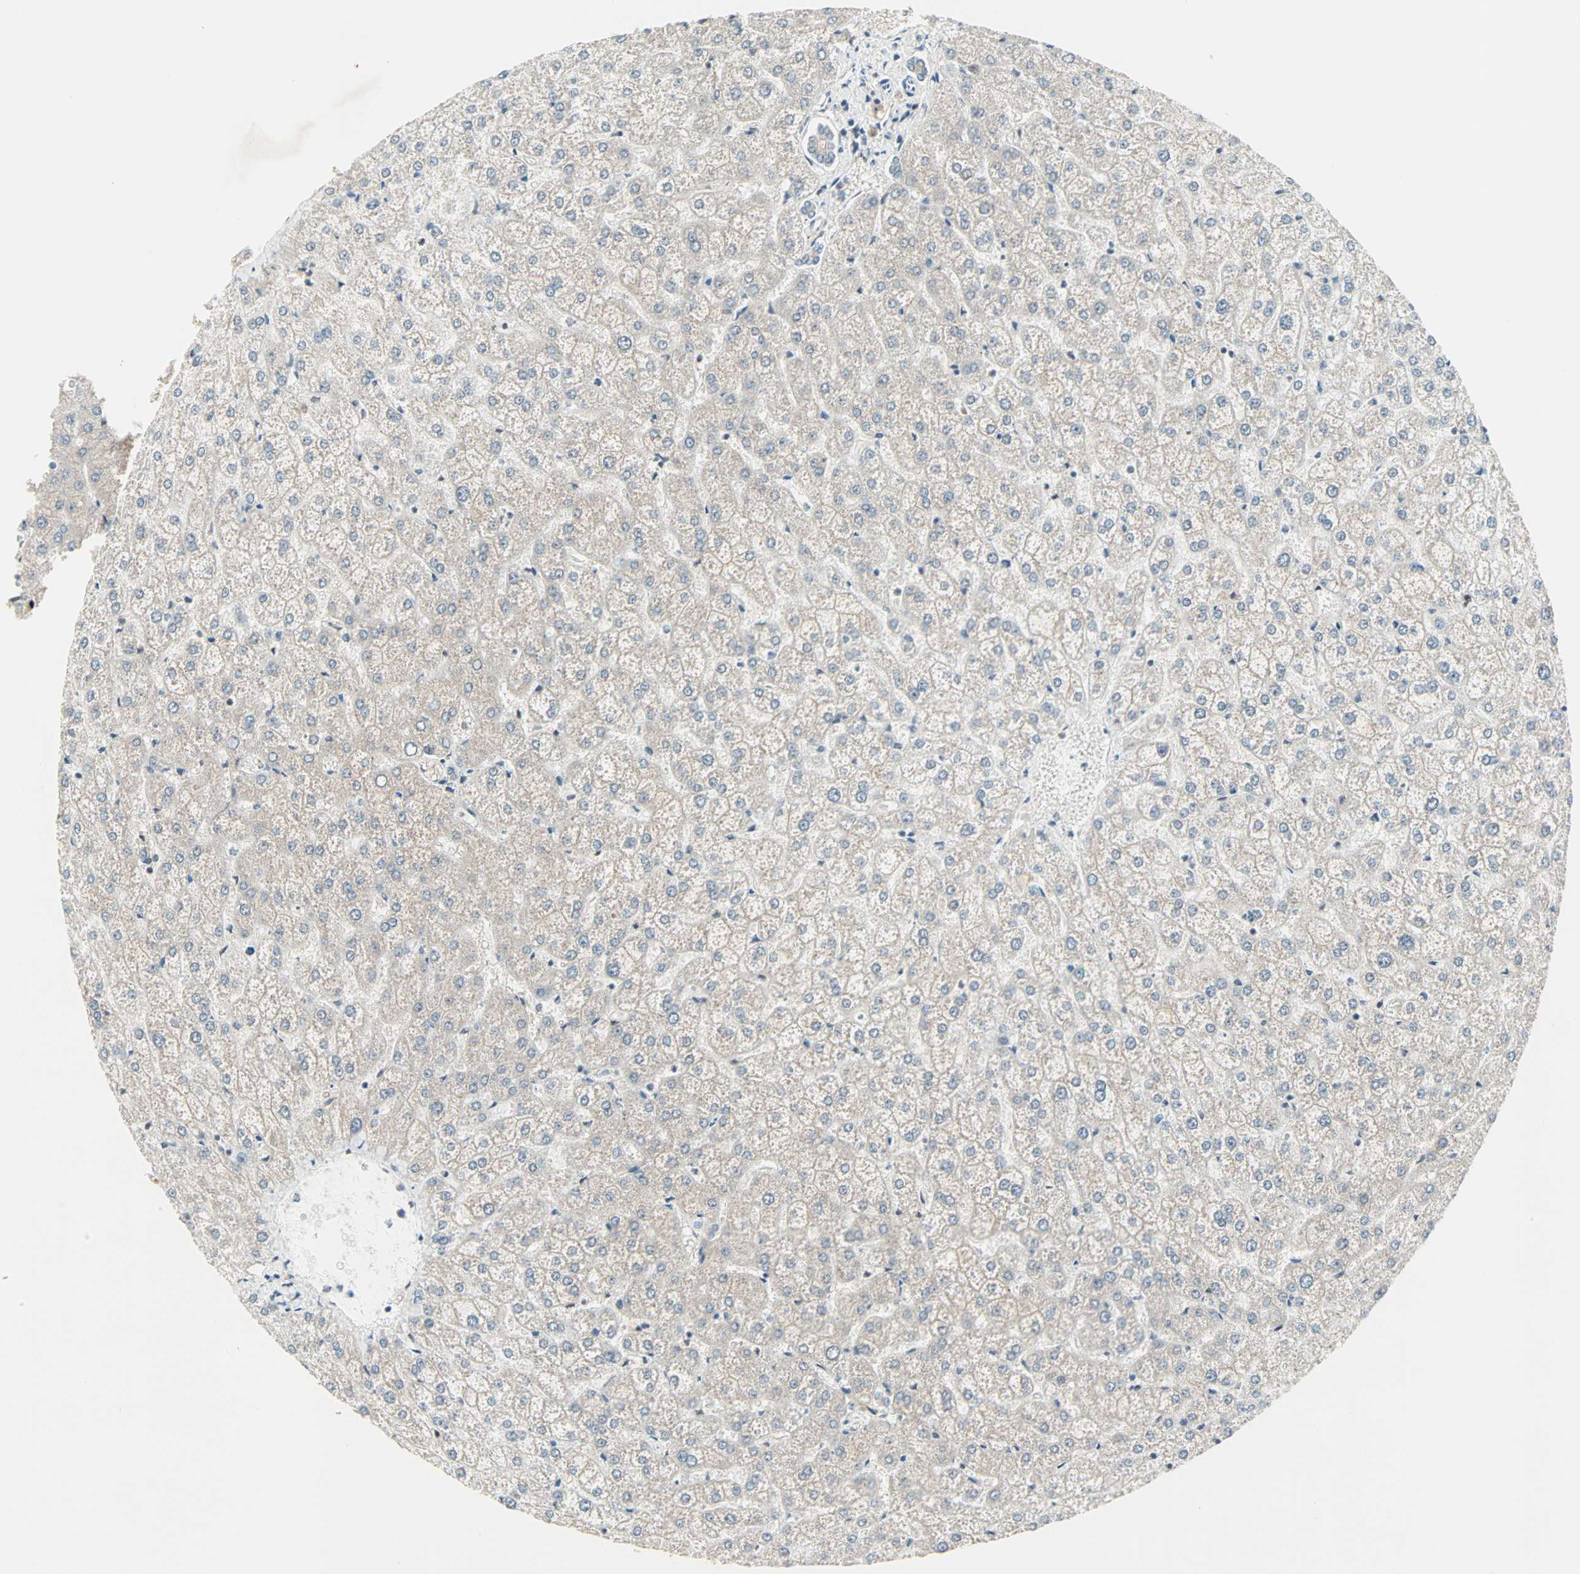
{"staining": {"intensity": "weak", "quantity": "25%-75%", "location": "cytoplasmic/membranous"}, "tissue": "liver", "cell_type": "Cholangiocytes", "image_type": "normal", "snomed": [{"axis": "morphology", "description": "Normal tissue, NOS"}, {"axis": "topography", "description": "Liver"}], "caption": "This micrograph displays IHC staining of unremarkable liver, with low weak cytoplasmic/membranous staining in approximately 25%-75% of cholangiocytes.", "gene": "CBX4", "patient": {"sex": "female", "age": 32}}